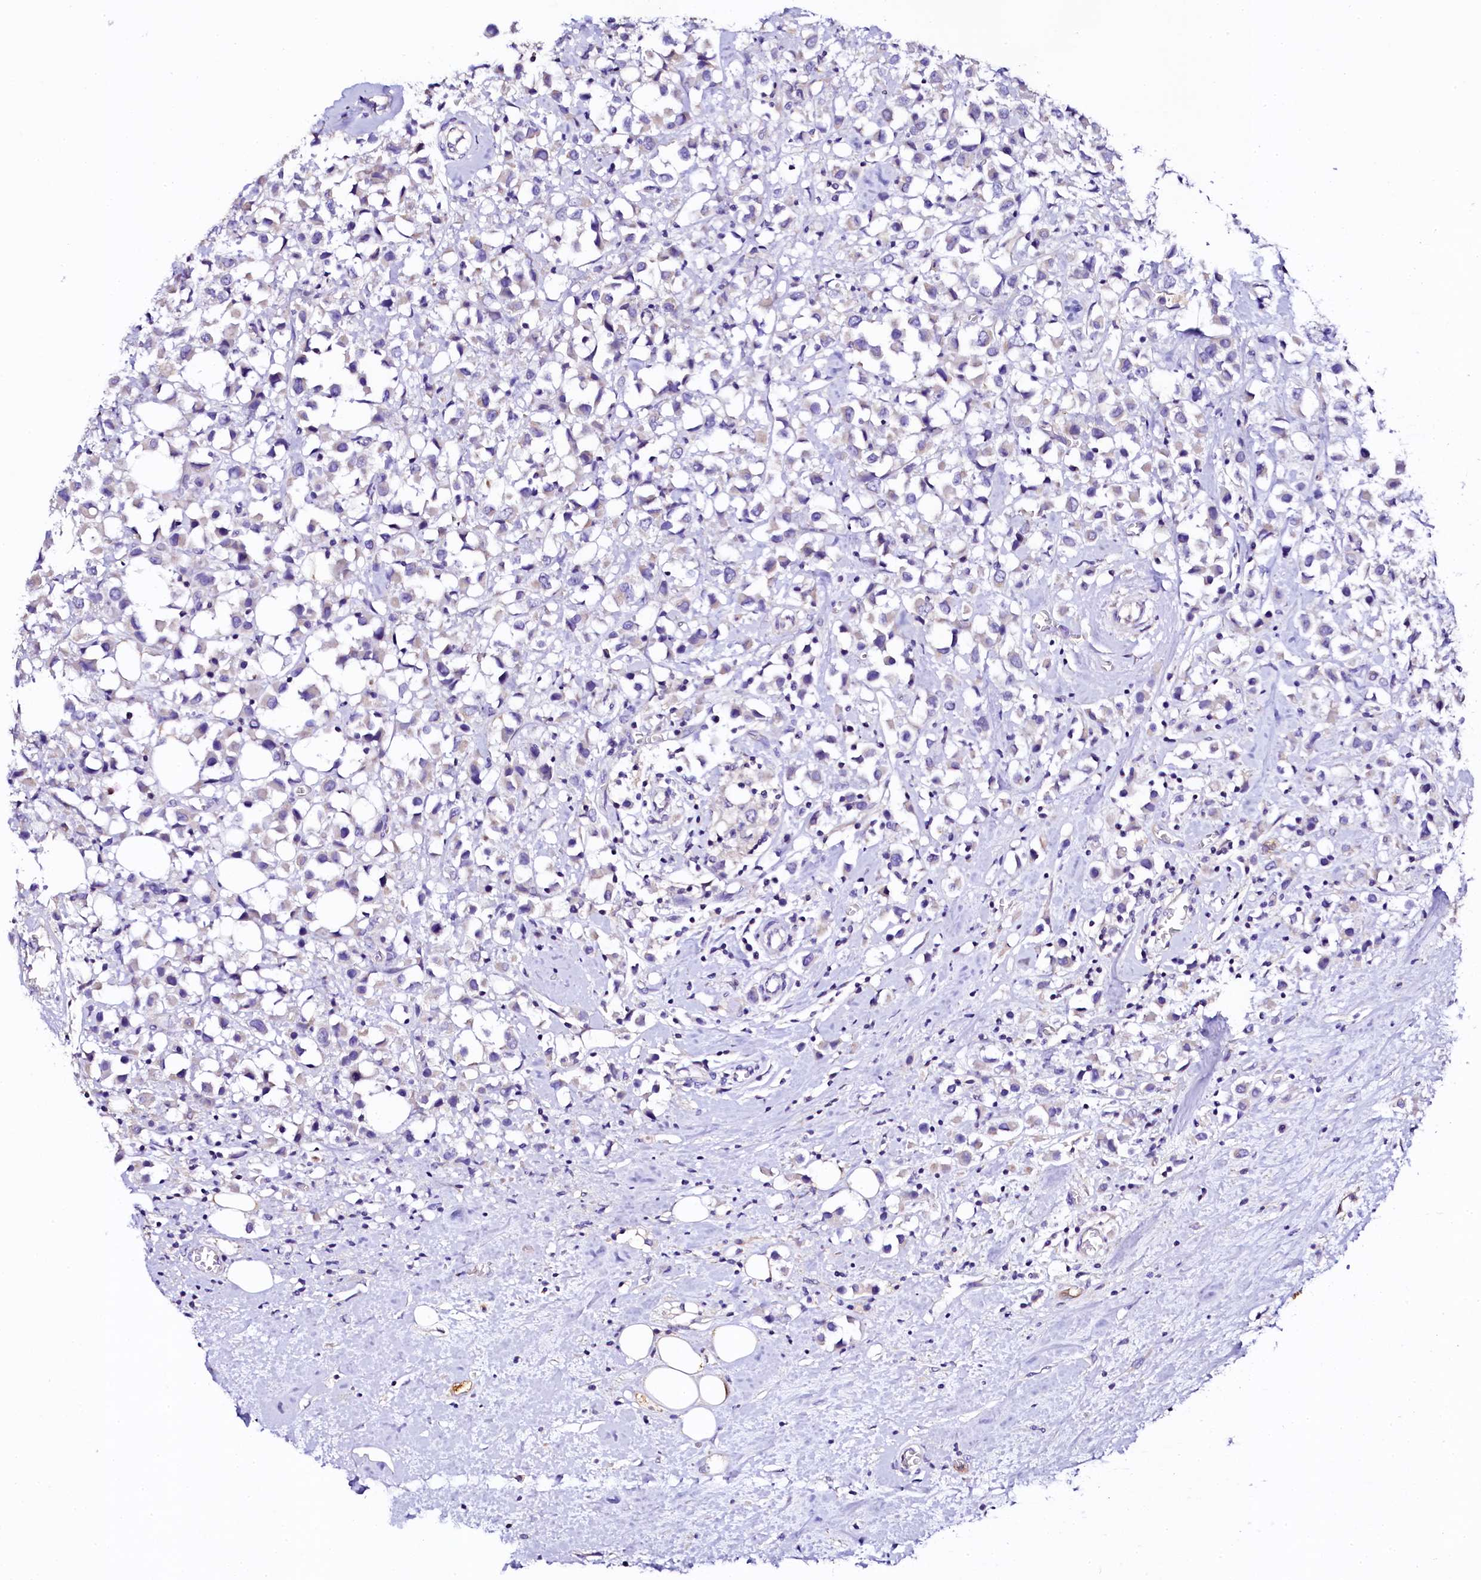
{"staining": {"intensity": "negative", "quantity": "none", "location": "none"}, "tissue": "breast cancer", "cell_type": "Tumor cells", "image_type": "cancer", "snomed": [{"axis": "morphology", "description": "Duct carcinoma"}, {"axis": "topography", "description": "Breast"}], "caption": "DAB (3,3'-diaminobenzidine) immunohistochemical staining of breast cancer (intraductal carcinoma) displays no significant staining in tumor cells.", "gene": "NAA16", "patient": {"sex": "female", "age": 61}}